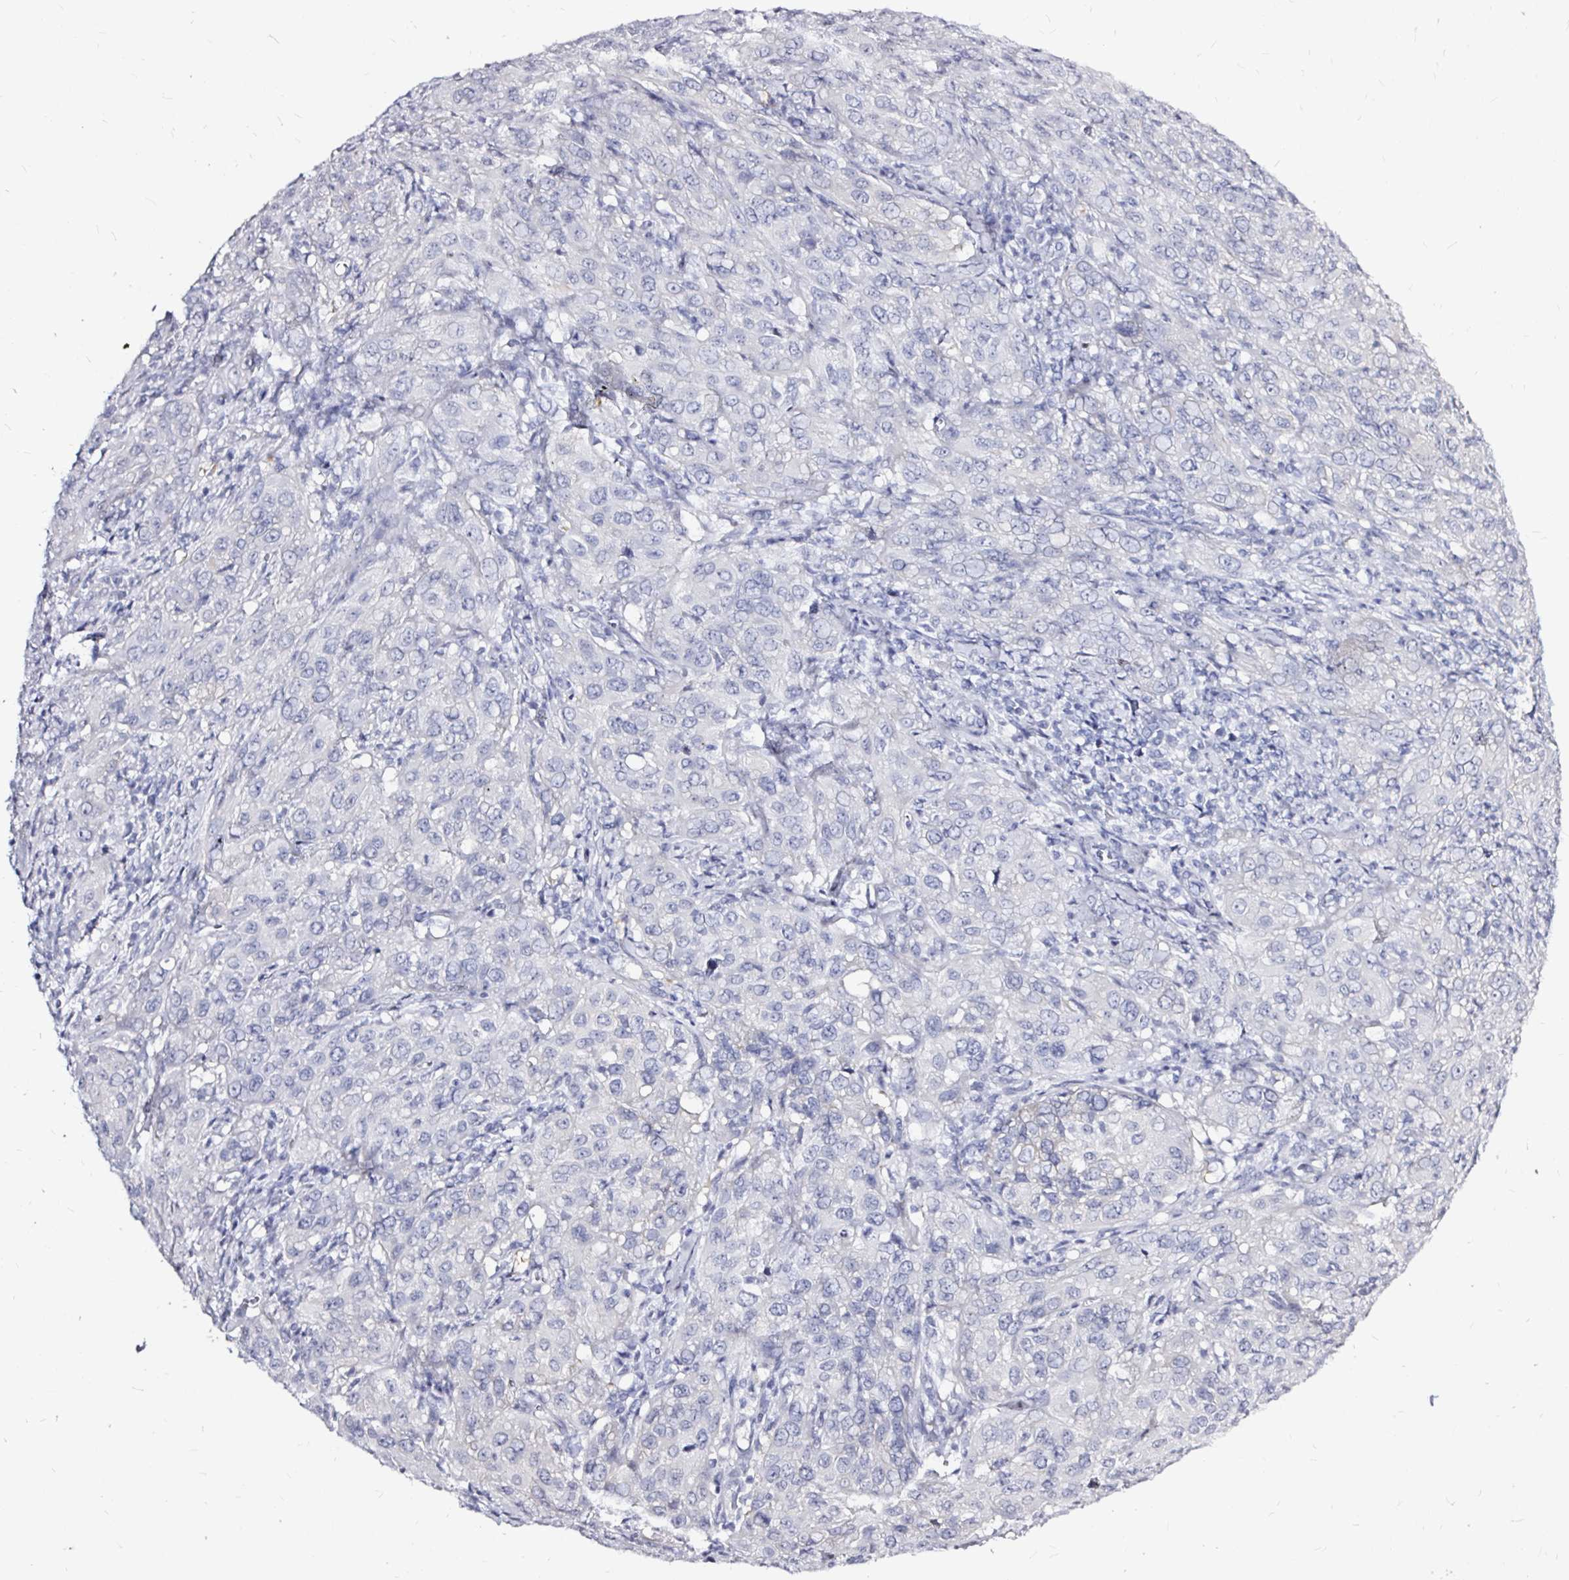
{"staining": {"intensity": "negative", "quantity": "none", "location": "none"}, "tissue": "cervical cancer", "cell_type": "Tumor cells", "image_type": "cancer", "snomed": [{"axis": "morphology", "description": "Normal tissue, NOS"}, {"axis": "morphology", "description": "Squamous cell carcinoma, NOS"}, {"axis": "topography", "description": "Cervix"}], "caption": "Human cervical cancer (squamous cell carcinoma) stained for a protein using immunohistochemistry shows no staining in tumor cells.", "gene": "LUZP4", "patient": {"sex": "female", "age": 51}}